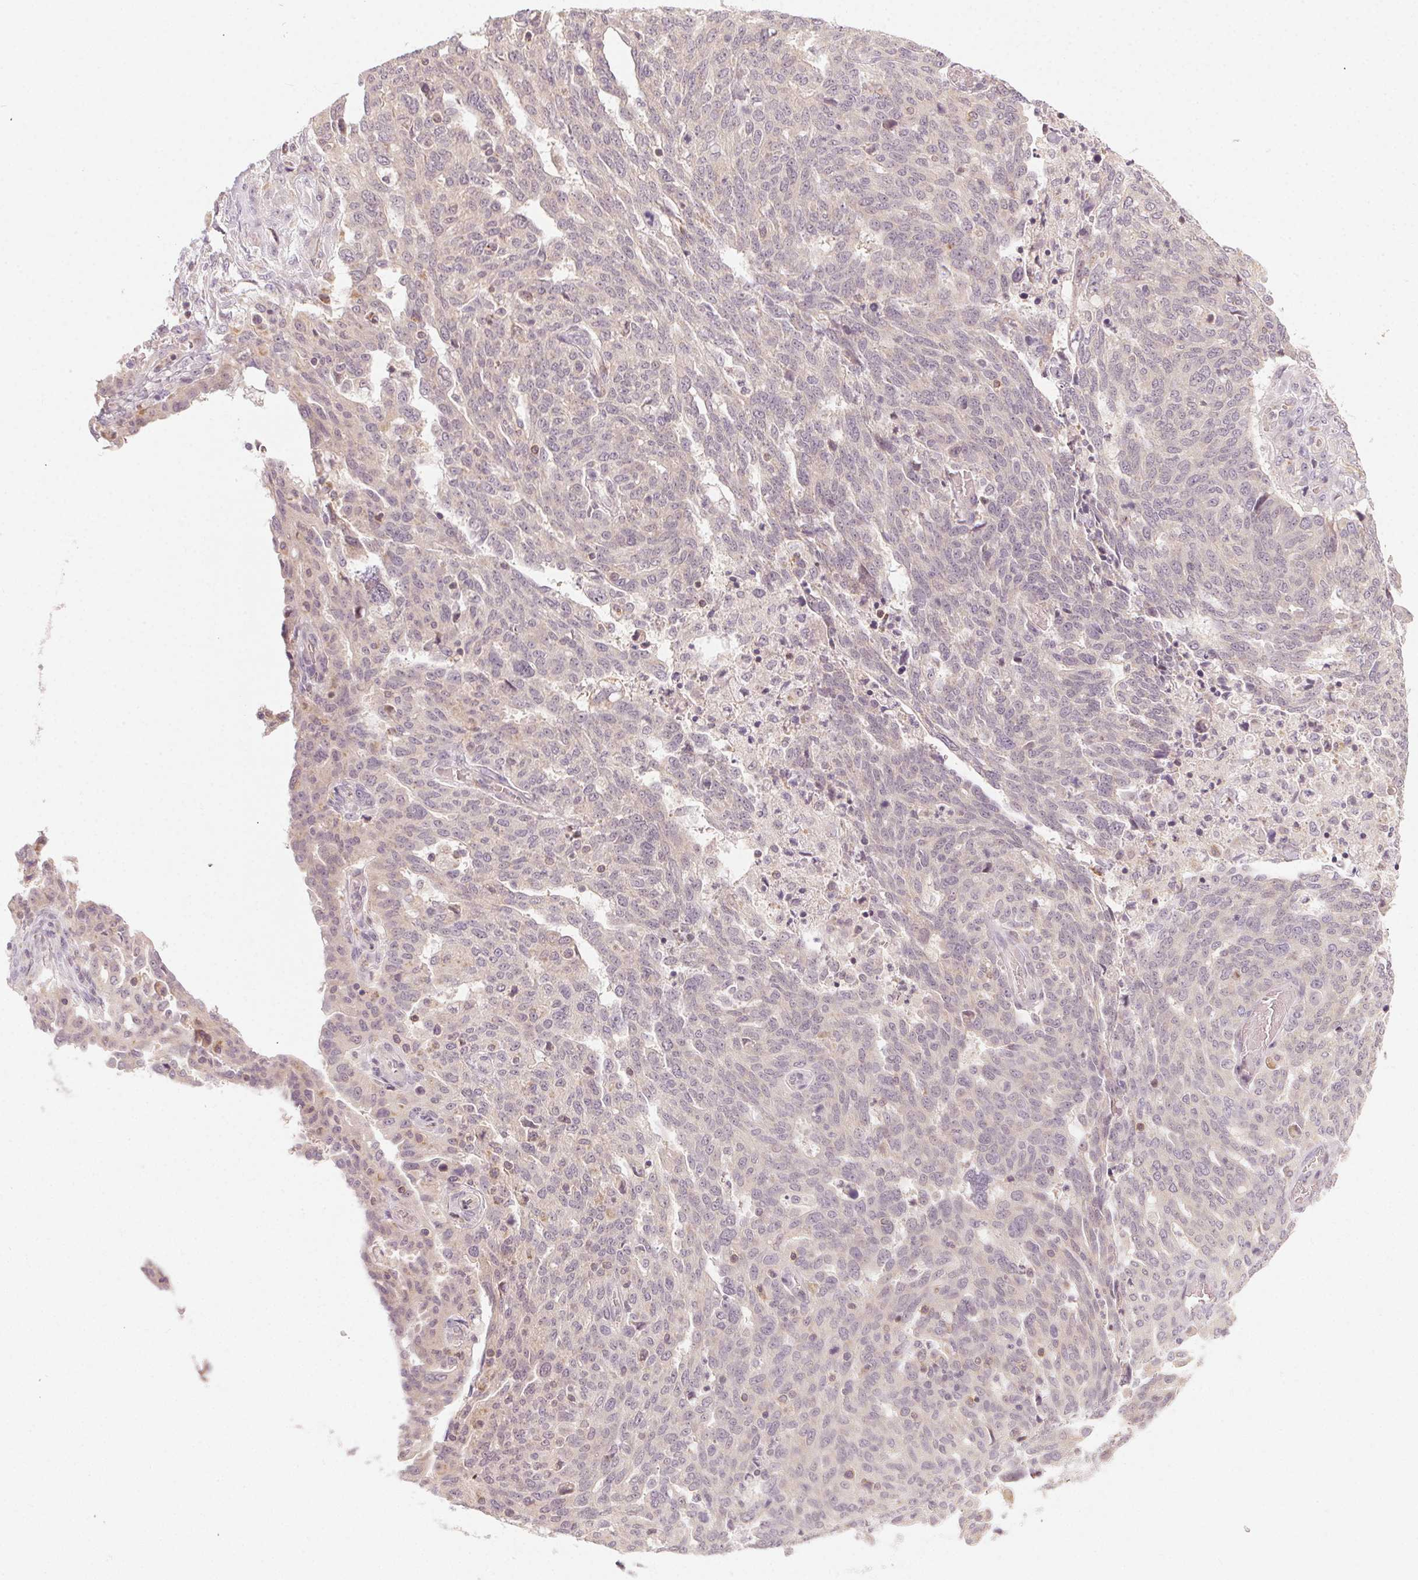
{"staining": {"intensity": "negative", "quantity": "none", "location": "none"}, "tissue": "ovarian cancer", "cell_type": "Tumor cells", "image_type": "cancer", "snomed": [{"axis": "morphology", "description": "Cystadenocarcinoma, serous, NOS"}, {"axis": "topography", "description": "Ovary"}], "caption": "Photomicrograph shows no protein staining in tumor cells of ovarian serous cystadenocarcinoma tissue.", "gene": "NCOA4", "patient": {"sex": "female", "age": 67}}